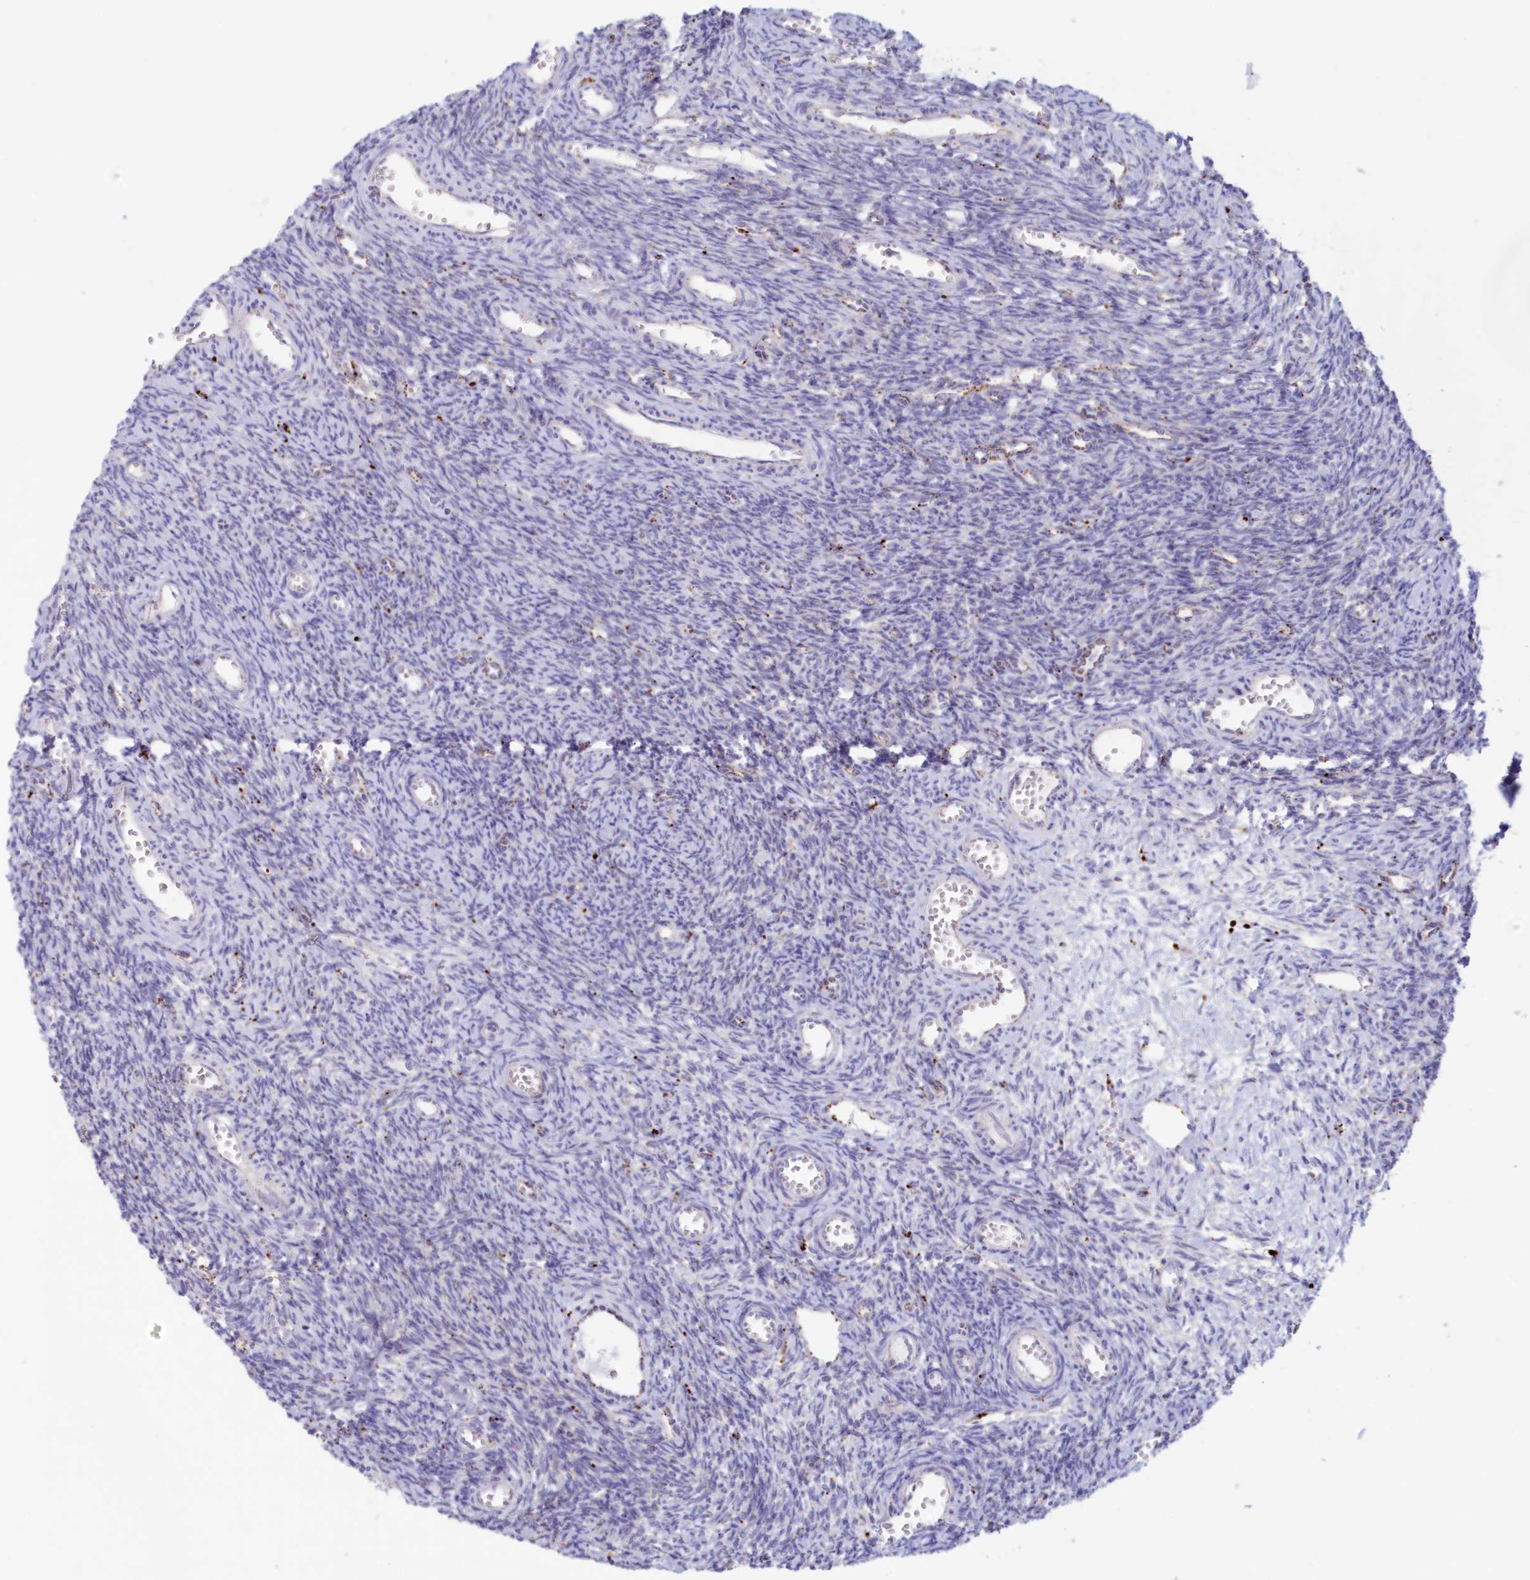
{"staining": {"intensity": "negative", "quantity": "none", "location": "none"}, "tissue": "ovary", "cell_type": "Ovarian stroma cells", "image_type": "normal", "snomed": [{"axis": "morphology", "description": "Normal tissue, NOS"}, {"axis": "topography", "description": "Ovary"}], "caption": "Ovarian stroma cells show no significant staining in normal ovary.", "gene": "TPP1", "patient": {"sex": "female", "age": 39}}